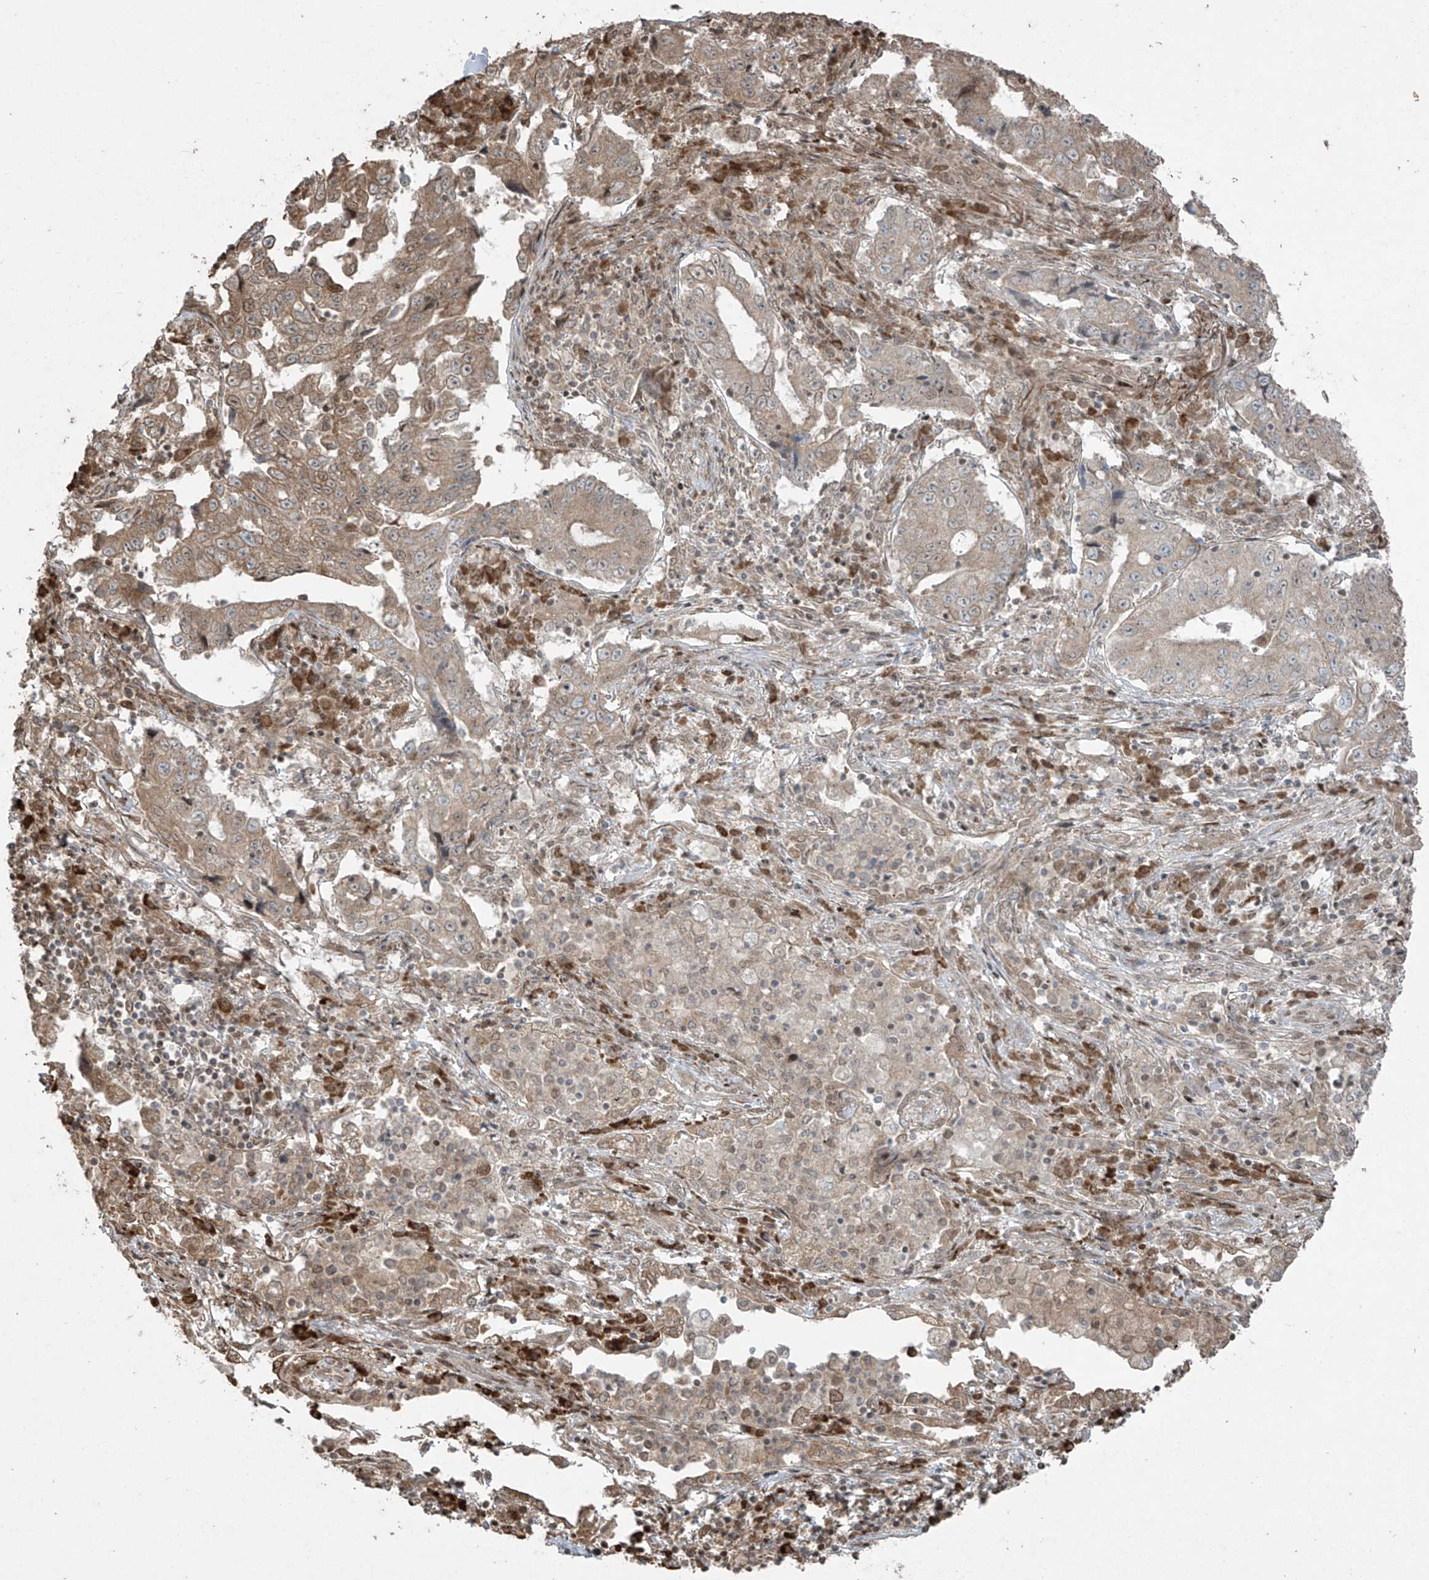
{"staining": {"intensity": "moderate", "quantity": "25%-75%", "location": "cytoplasmic/membranous"}, "tissue": "lung cancer", "cell_type": "Tumor cells", "image_type": "cancer", "snomed": [{"axis": "morphology", "description": "Adenocarcinoma, NOS"}, {"axis": "topography", "description": "Lung"}], "caption": "Immunohistochemical staining of human lung adenocarcinoma shows medium levels of moderate cytoplasmic/membranous positivity in about 25%-75% of tumor cells.", "gene": "TTC22", "patient": {"sex": "female", "age": 51}}